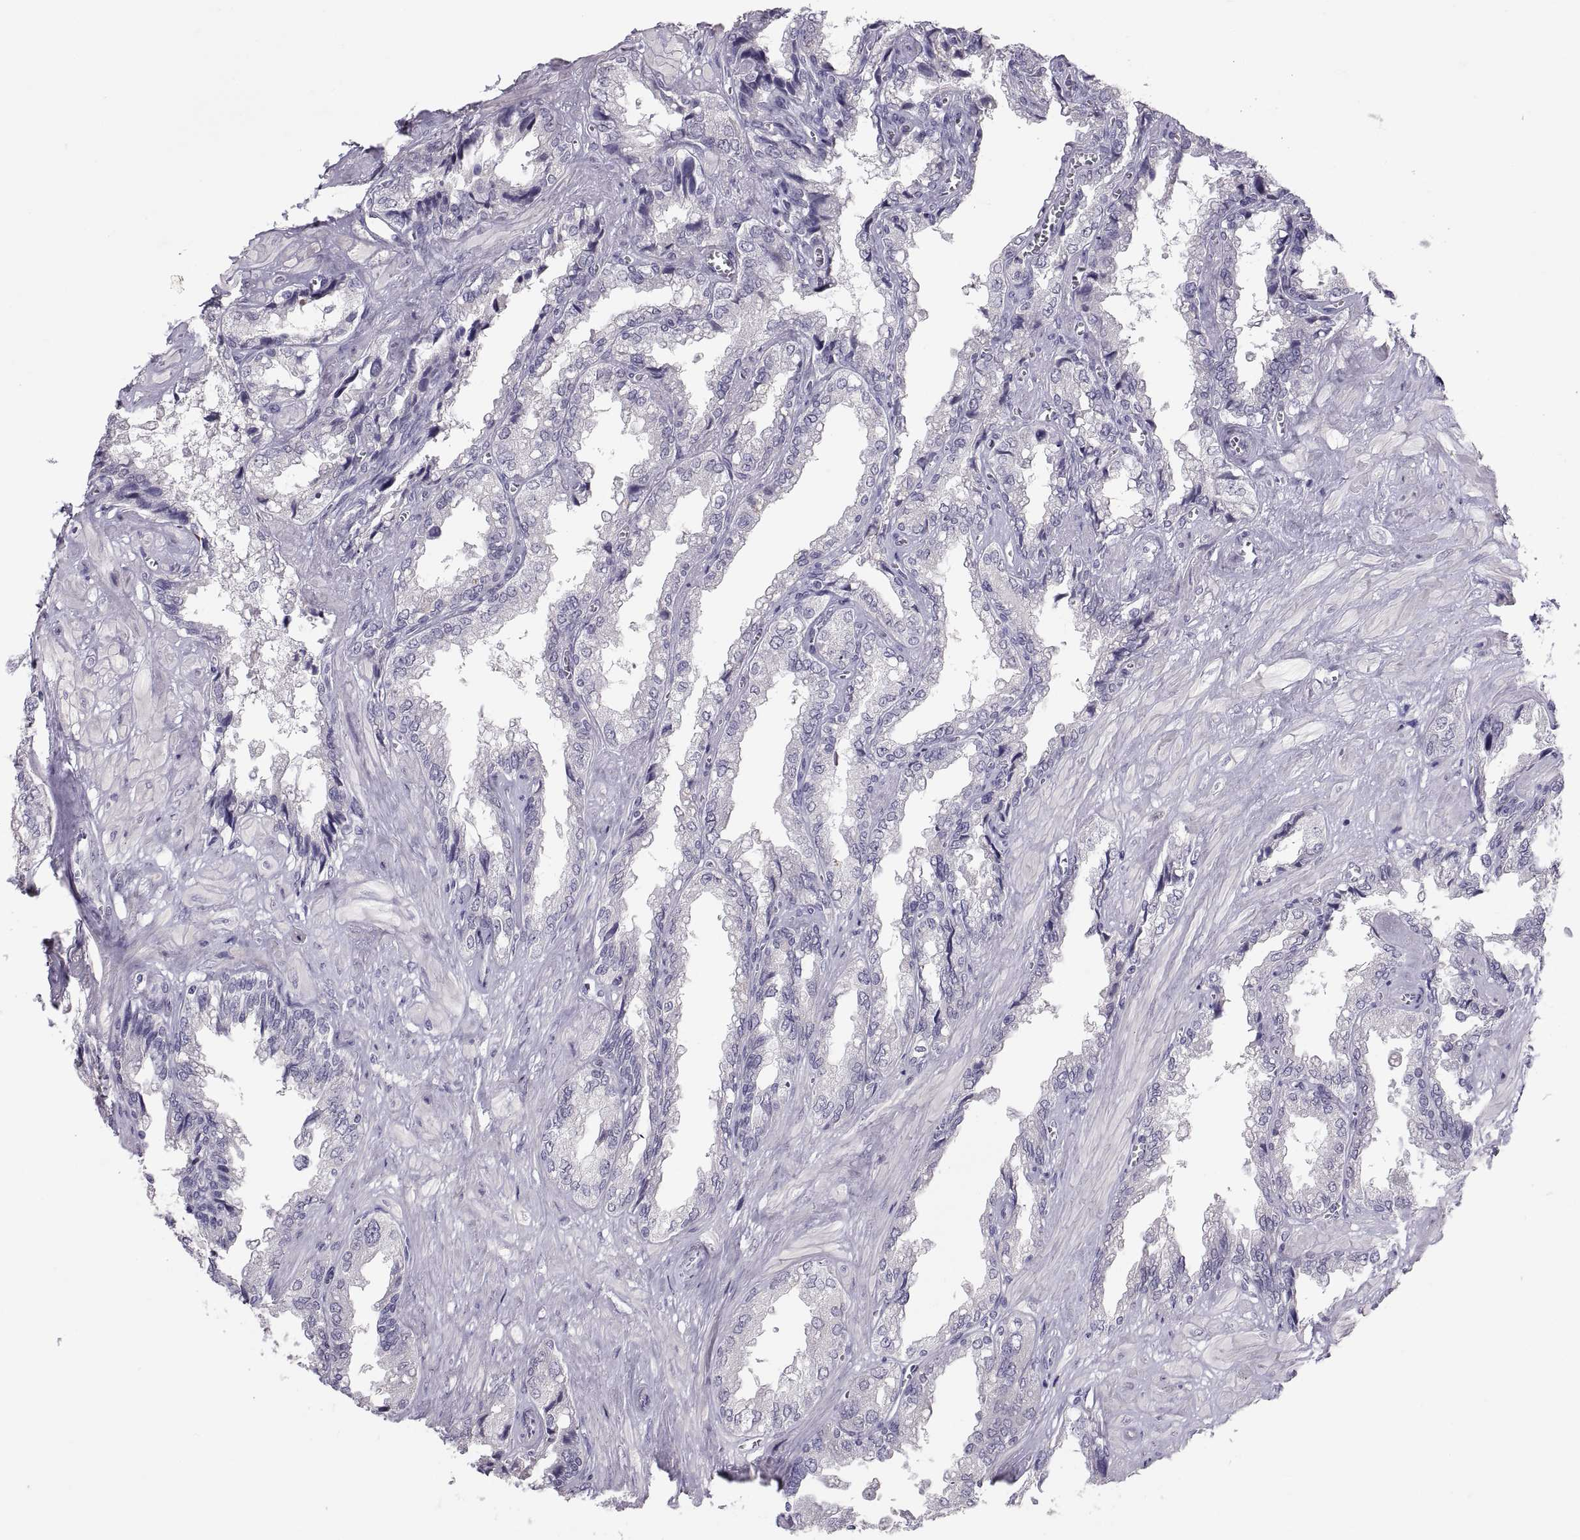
{"staining": {"intensity": "negative", "quantity": "none", "location": "none"}, "tissue": "seminal vesicle", "cell_type": "Glandular cells", "image_type": "normal", "snomed": [{"axis": "morphology", "description": "Normal tissue, NOS"}, {"axis": "topography", "description": "Seminal veicle"}], "caption": "IHC micrograph of normal seminal vesicle: human seminal vesicle stained with DAB (3,3'-diaminobenzidine) demonstrates no significant protein staining in glandular cells.", "gene": "PTN", "patient": {"sex": "male", "age": 67}}